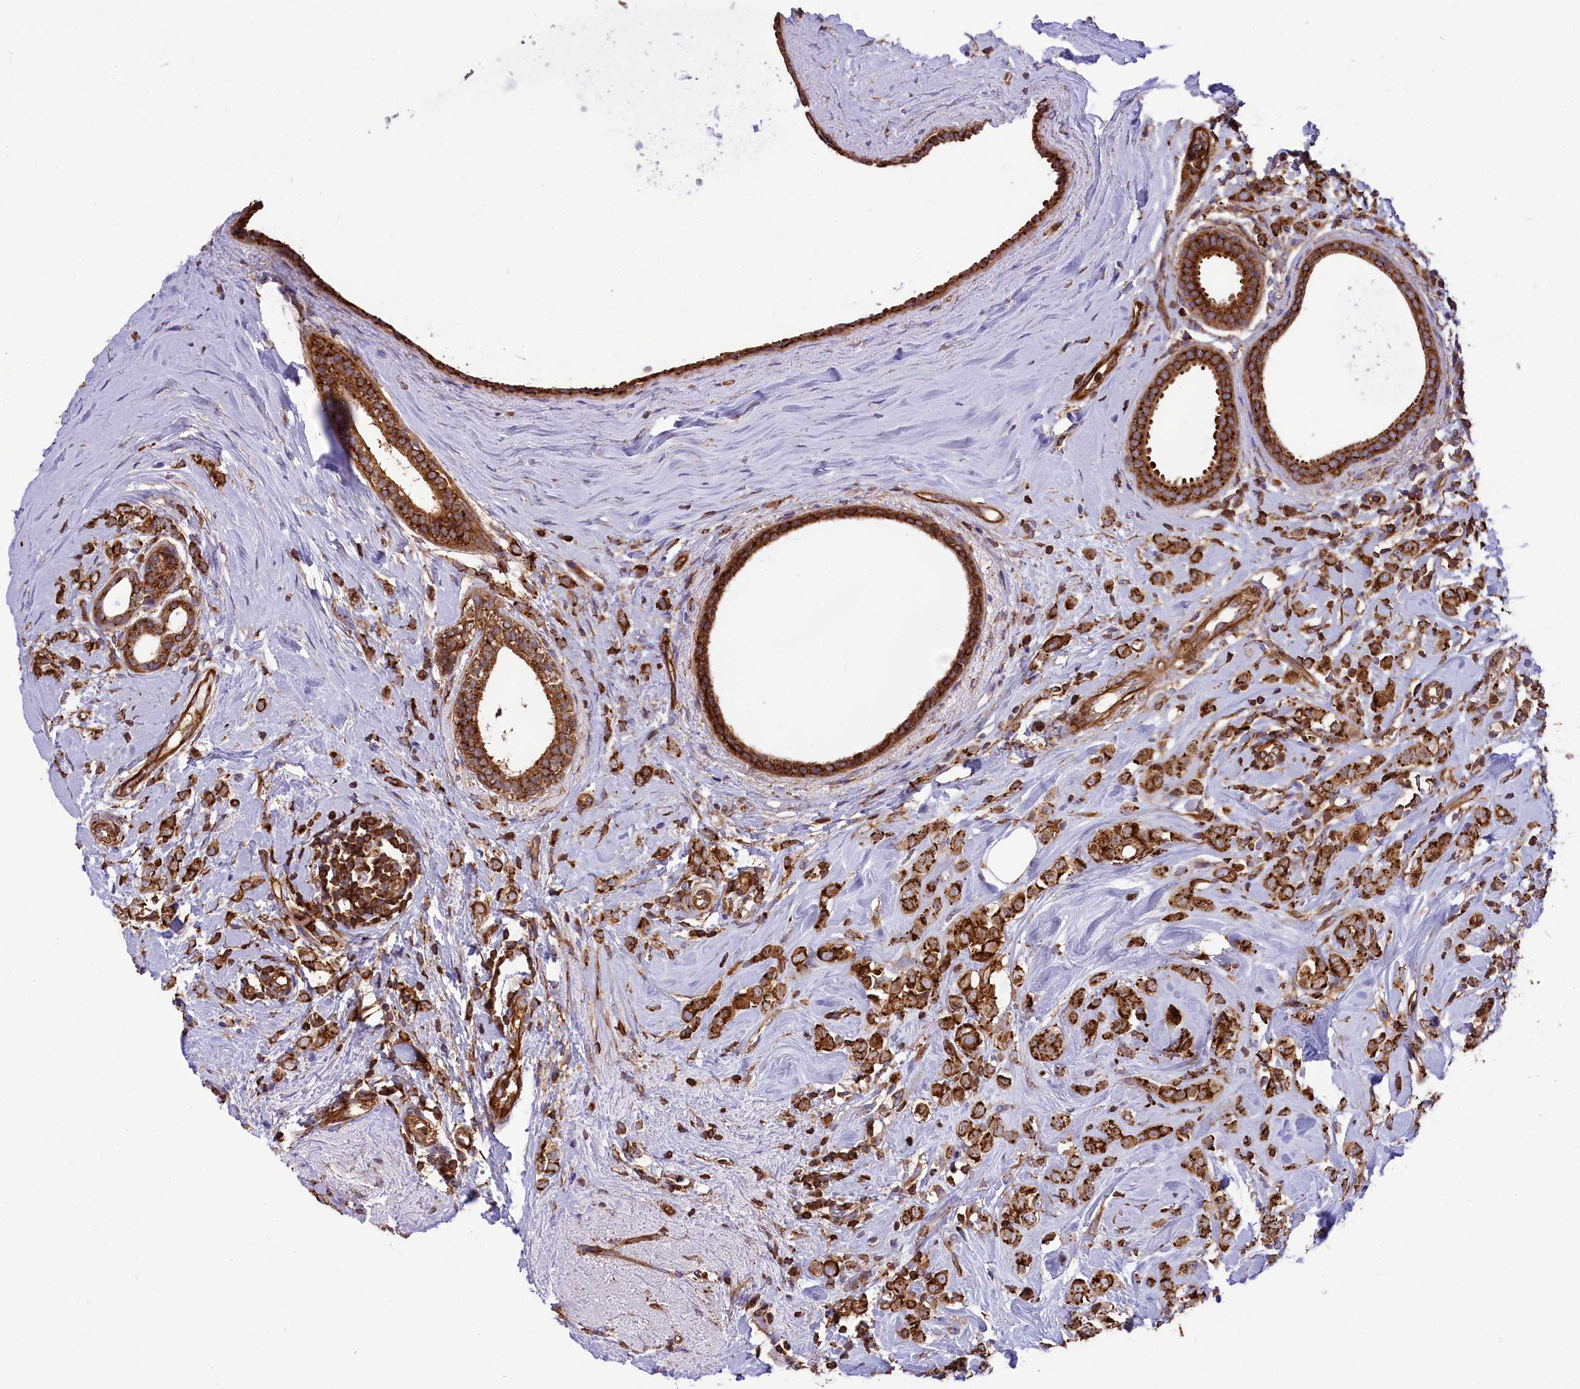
{"staining": {"intensity": "strong", "quantity": ">75%", "location": "cytoplasmic/membranous"}, "tissue": "breast cancer", "cell_type": "Tumor cells", "image_type": "cancer", "snomed": [{"axis": "morphology", "description": "Lobular carcinoma"}, {"axis": "topography", "description": "Breast"}], "caption": "Protein analysis of lobular carcinoma (breast) tissue displays strong cytoplasmic/membranous staining in about >75% of tumor cells.", "gene": "SEPTIN9", "patient": {"sex": "female", "age": 47}}